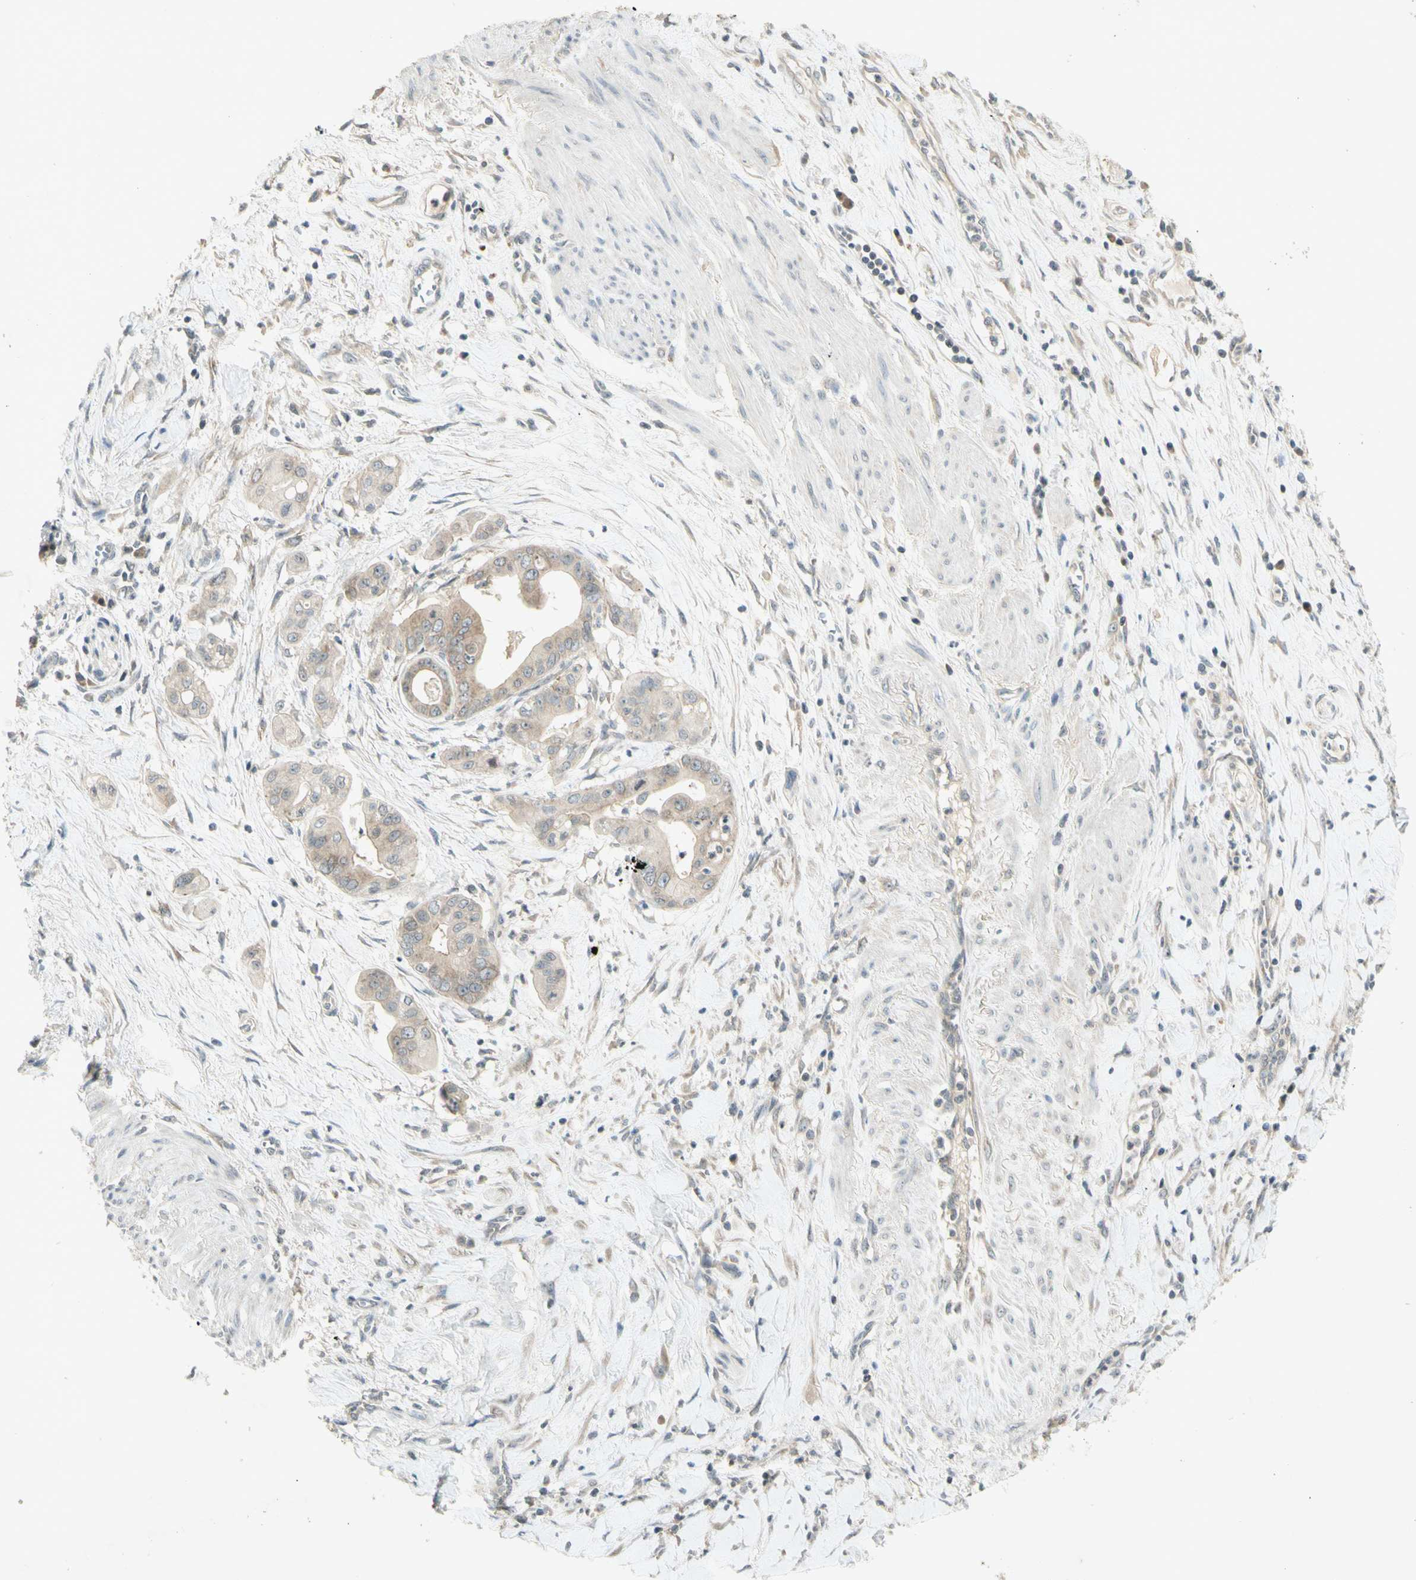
{"staining": {"intensity": "weak", "quantity": ">75%", "location": "cytoplasmic/membranous"}, "tissue": "pancreatic cancer", "cell_type": "Tumor cells", "image_type": "cancer", "snomed": [{"axis": "morphology", "description": "Adenocarcinoma, NOS"}, {"axis": "topography", "description": "Pancreas"}], "caption": "About >75% of tumor cells in human adenocarcinoma (pancreatic) reveal weak cytoplasmic/membranous protein staining as visualized by brown immunohistochemical staining.", "gene": "ETF1", "patient": {"sex": "female", "age": 75}}